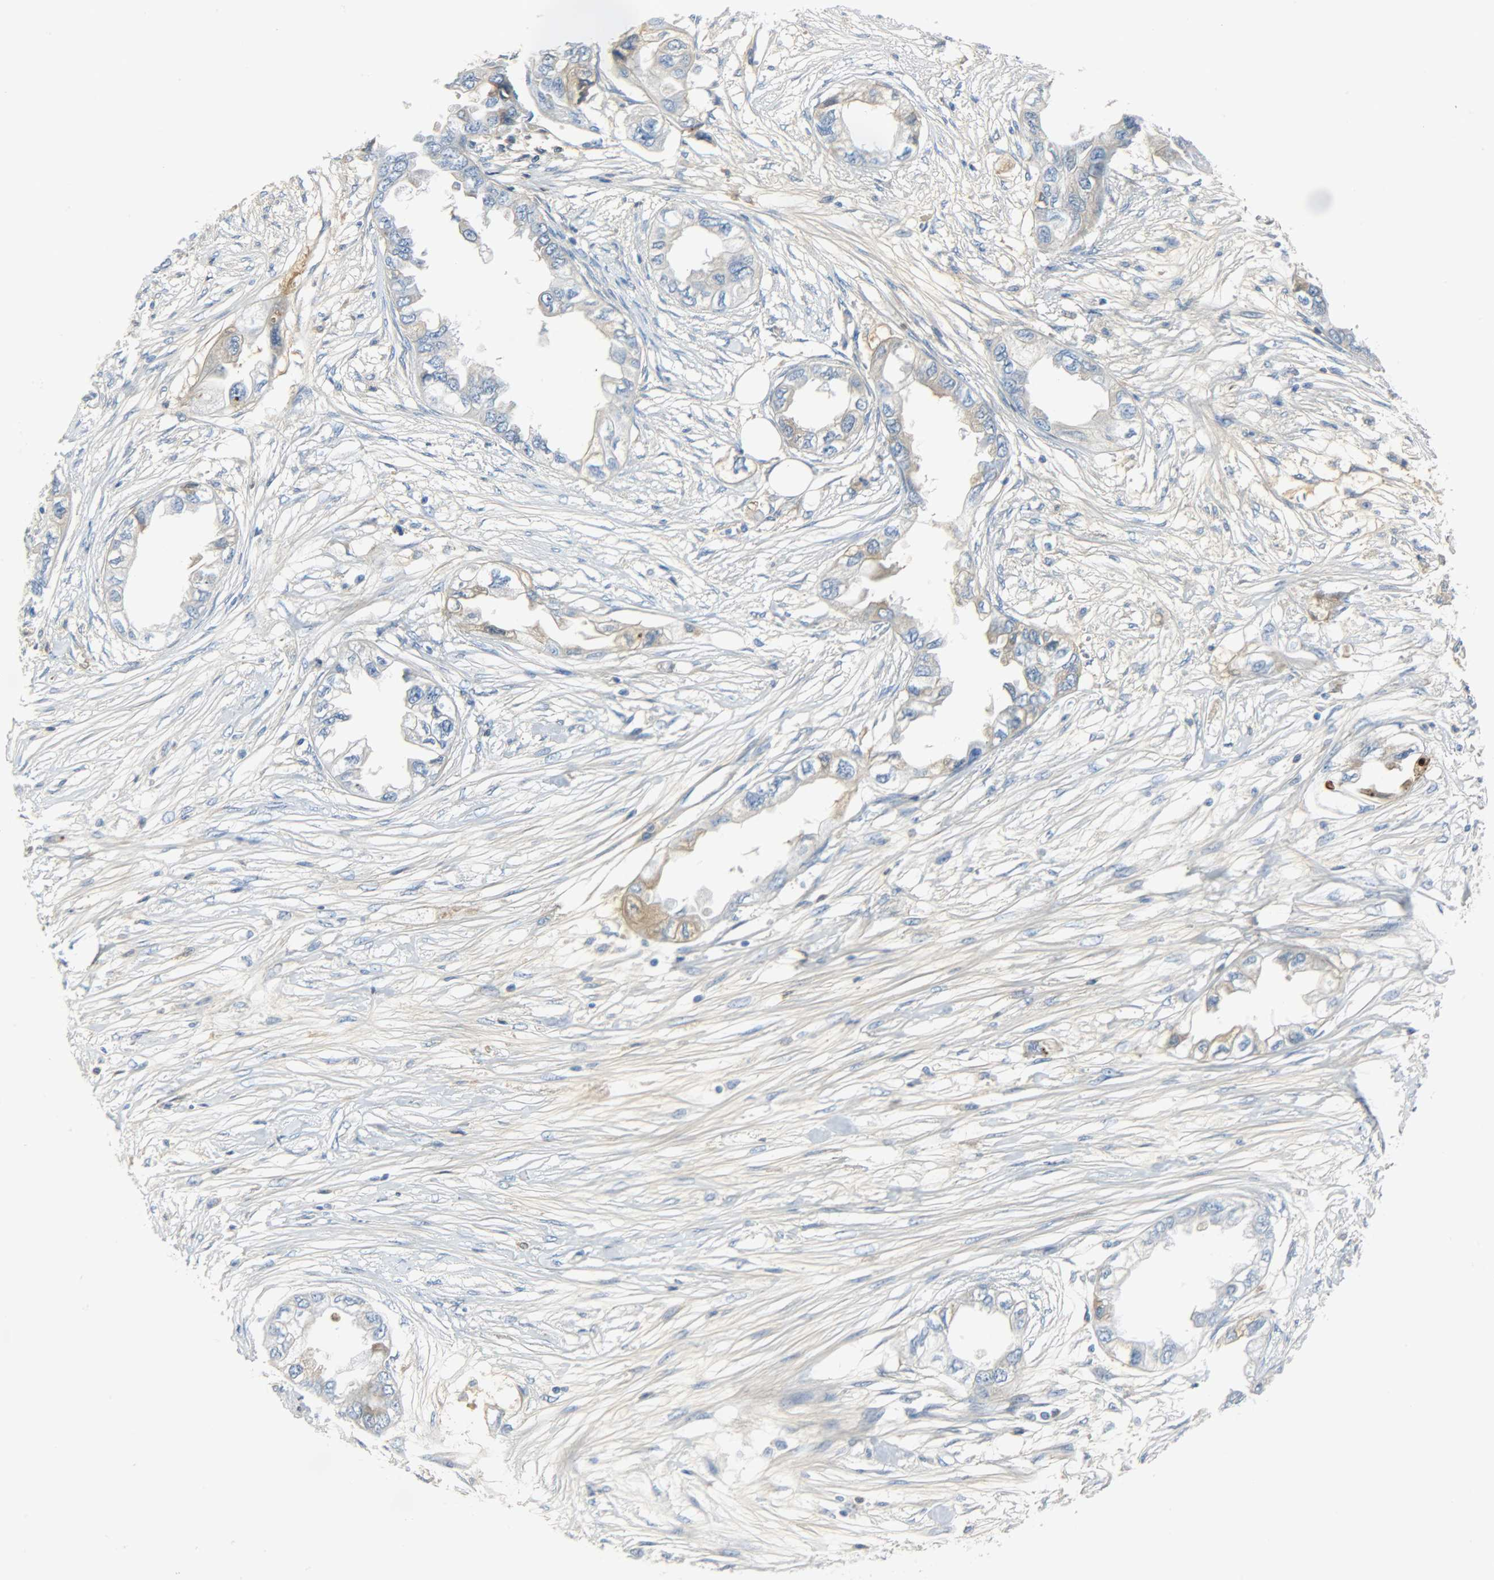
{"staining": {"intensity": "weak", "quantity": "25%-75%", "location": "cytoplasmic/membranous"}, "tissue": "endometrial cancer", "cell_type": "Tumor cells", "image_type": "cancer", "snomed": [{"axis": "morphology", "description": "Adenocarcinoma, NOS"}, {"axis": "topography", "description": "Endometrium"}], "caption": "Human endometrial cancer stained with a brown dye displays weak cytoplasmic/membranous positive expression in about 25%-75% of tumor cells.", "gene": "CRP", "patient": {"sex": "female", "age": 67}}